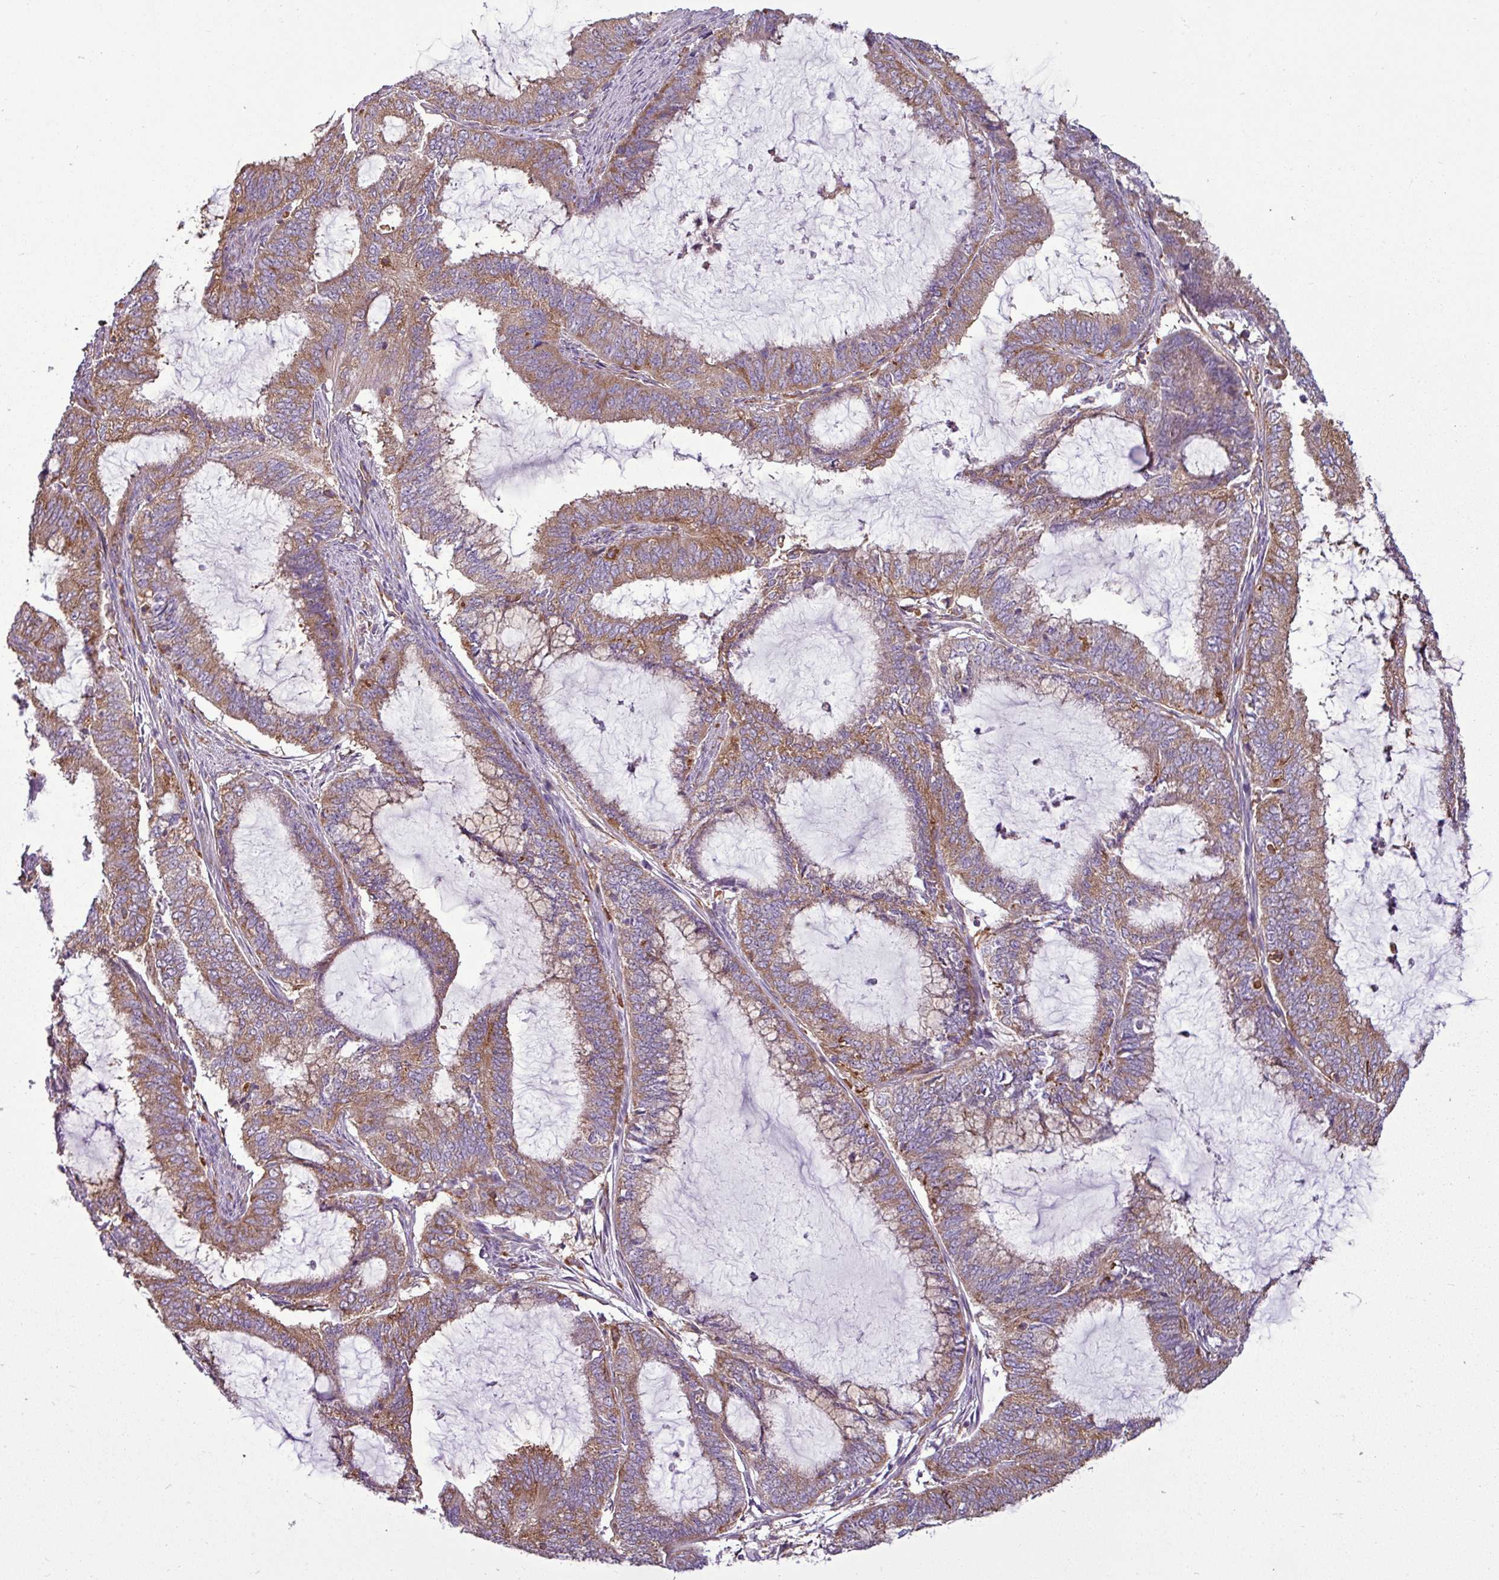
{"staining": {"intensity": "moderate", "quantity": ">75%", "location": "cytoplasmic/membranous"}, "tissue": "endometrial cancer", "cell_type": "Tumor cells", "image_type": "cancer", "snomed": [{"axis": "morphology", "description": "Adenocarcinoma, NOS"}, {"axis": "topography", "description": "Endometrium"}], "caption": "A high-resolution micrograph shows IHC staining of endometrial cancer, which reveals moderate cytoplasmic/membranous positivity in approximately >75% of tumor cells.", "gene": "PACSIN2", "patient": {"sex": "female", "age": 51}}